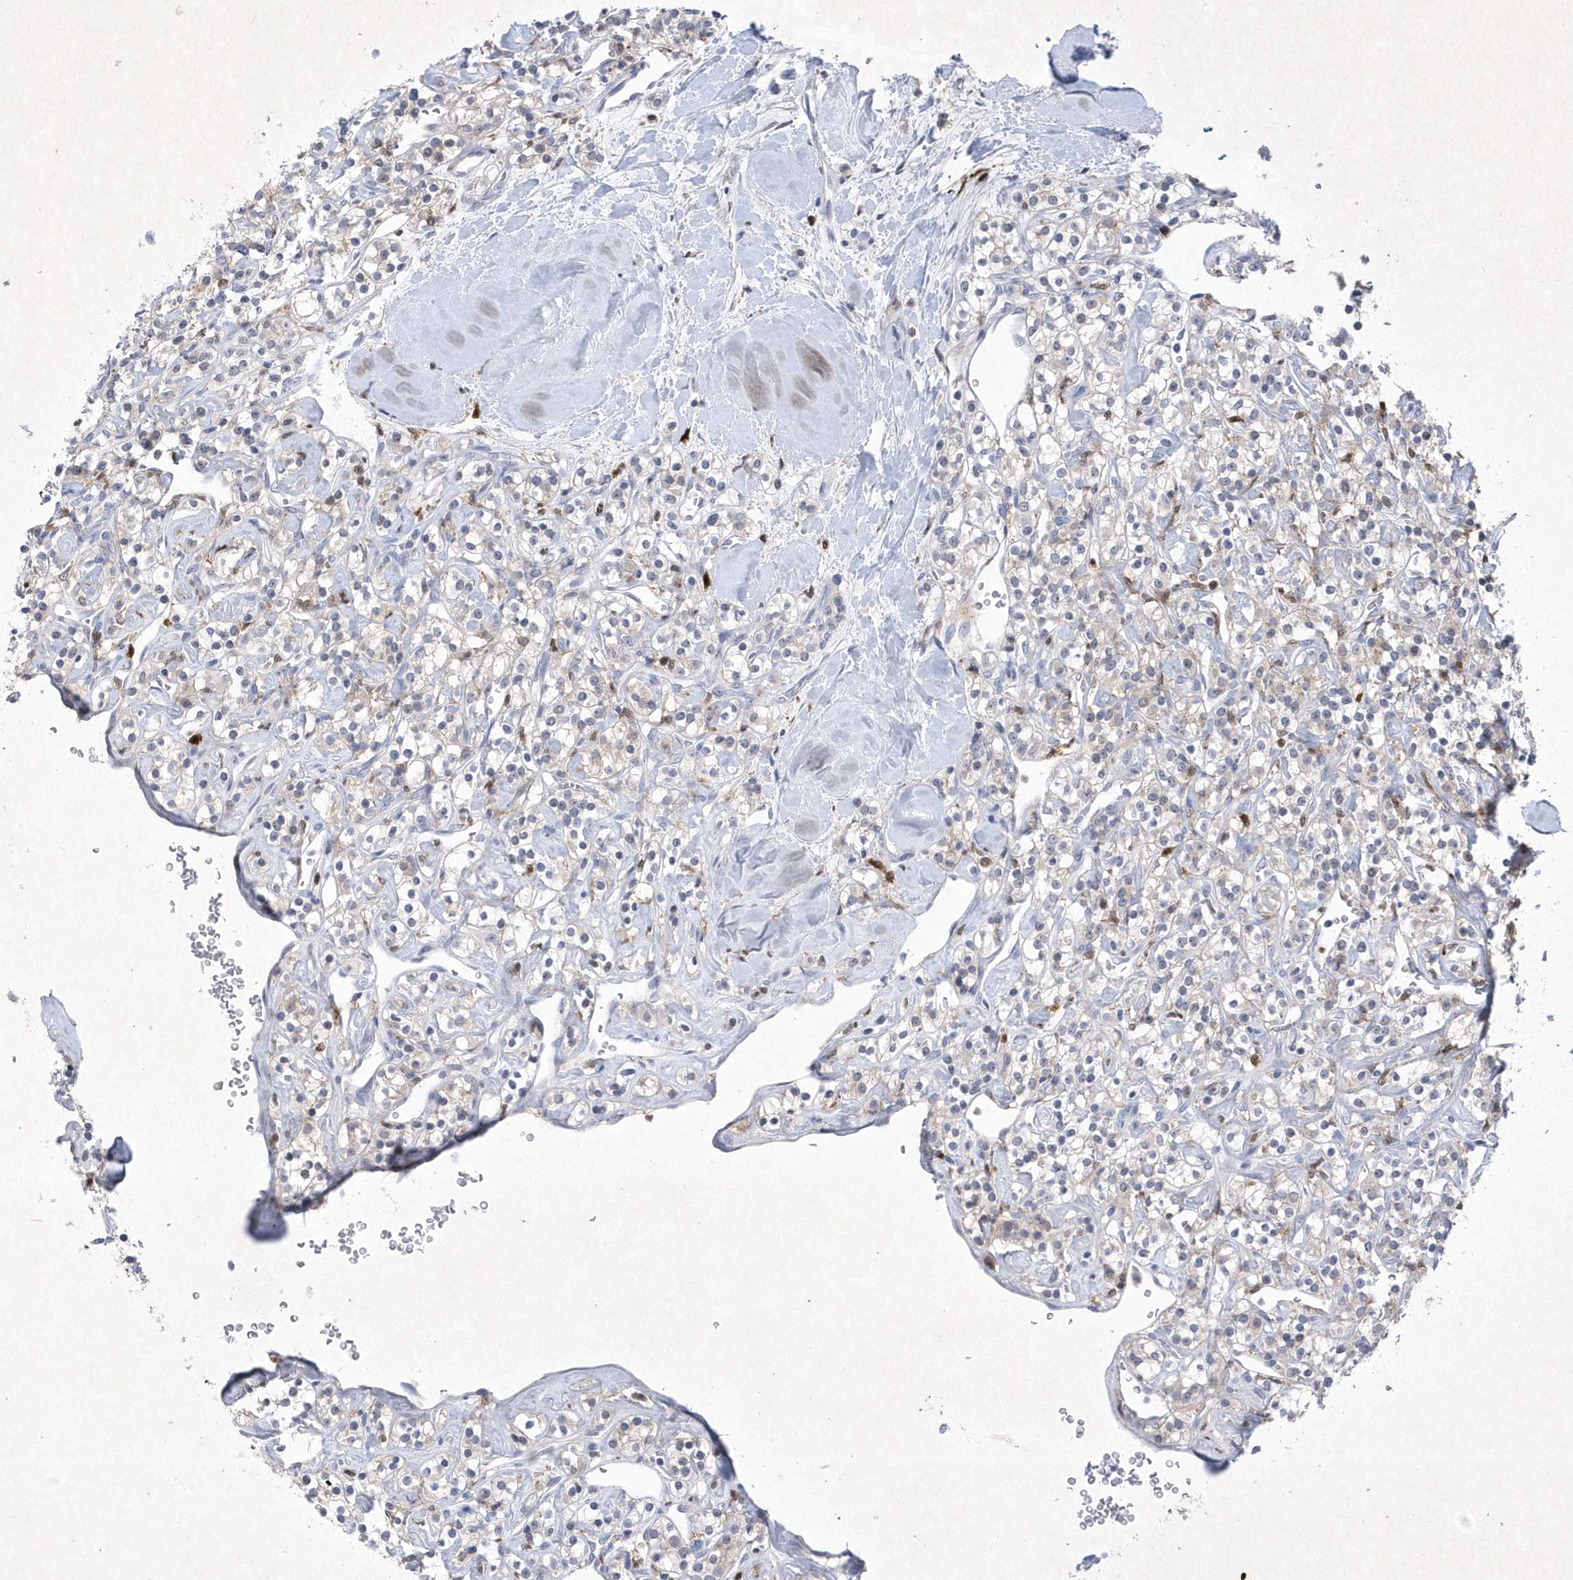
{"staining": {"intensity": "negative", "quantity": "none", "location": "none"}, "tissue": "renal cancer", "cell_type": "Tumor cells", "image_type": "cancer", "snomed": [{"axis": "morphology", "description": "Adenocarcinoma, NOS"}, {"axis": "topography", "description": "Kidney"}], "caption": "Human renal cancer stained for a protein using immunohistochemistry (IHC) displays no expression in tumor cells.", "gene": "BHLHA15", "patient": {"sex": "male", "age": 77}}